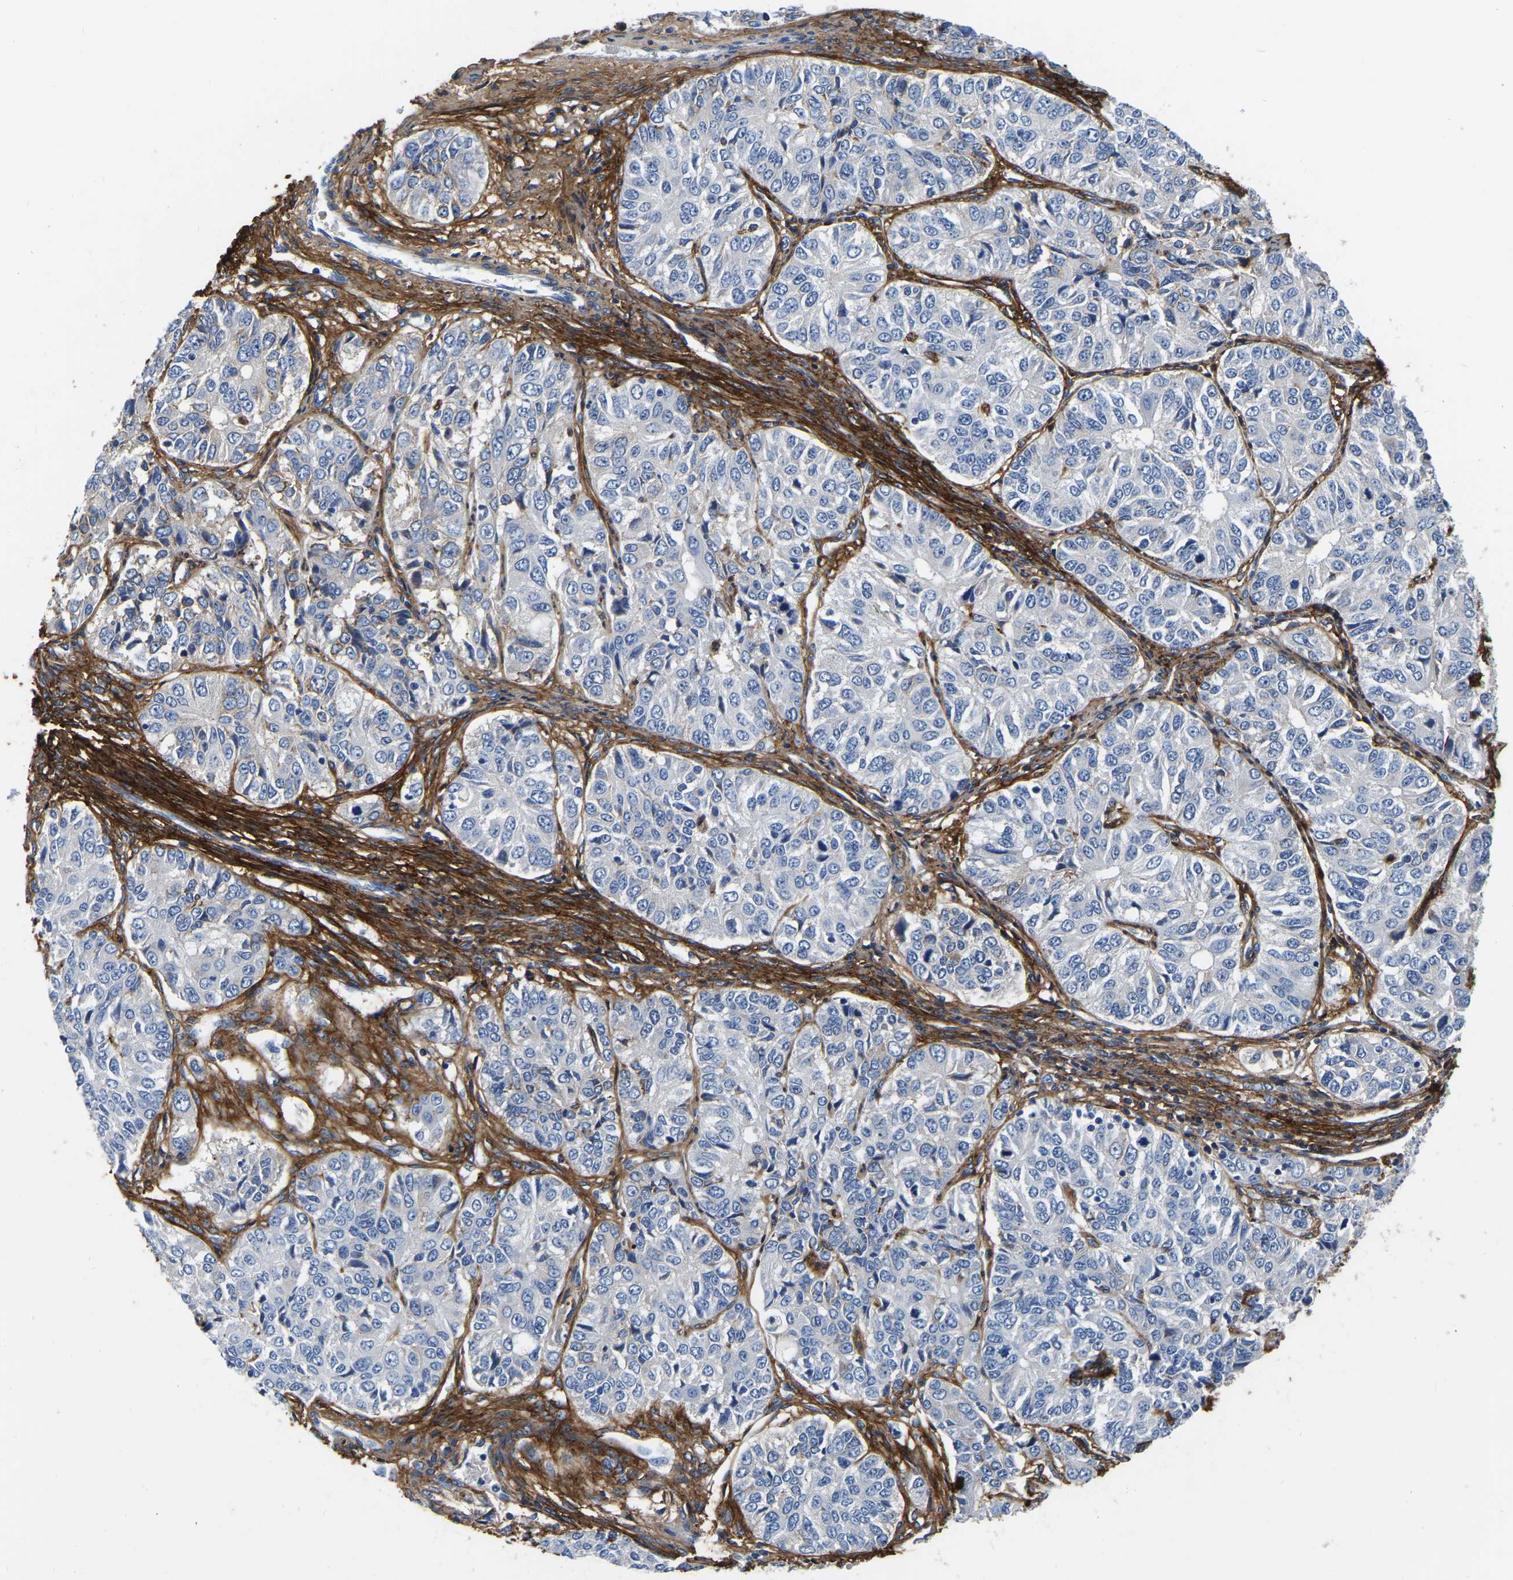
{"staining": {"intensity": "negative", "quantity": "none", "location": "none"}, "tissue": "ovarian cancer", "cell_type": "Tumor cells", "image_type": "cancer", "snomed": [{"axis": "morphology", "description": "Carcinoma, endometroid"}, {"axis": "topography", "description": "Ovary"}], "caption": "This is an IHC photomicrograph of human ovarian cancer. There is no staining in tumor cells.", "gene": "COL6A1", "patient": {"sex": "female", "age": 51}}